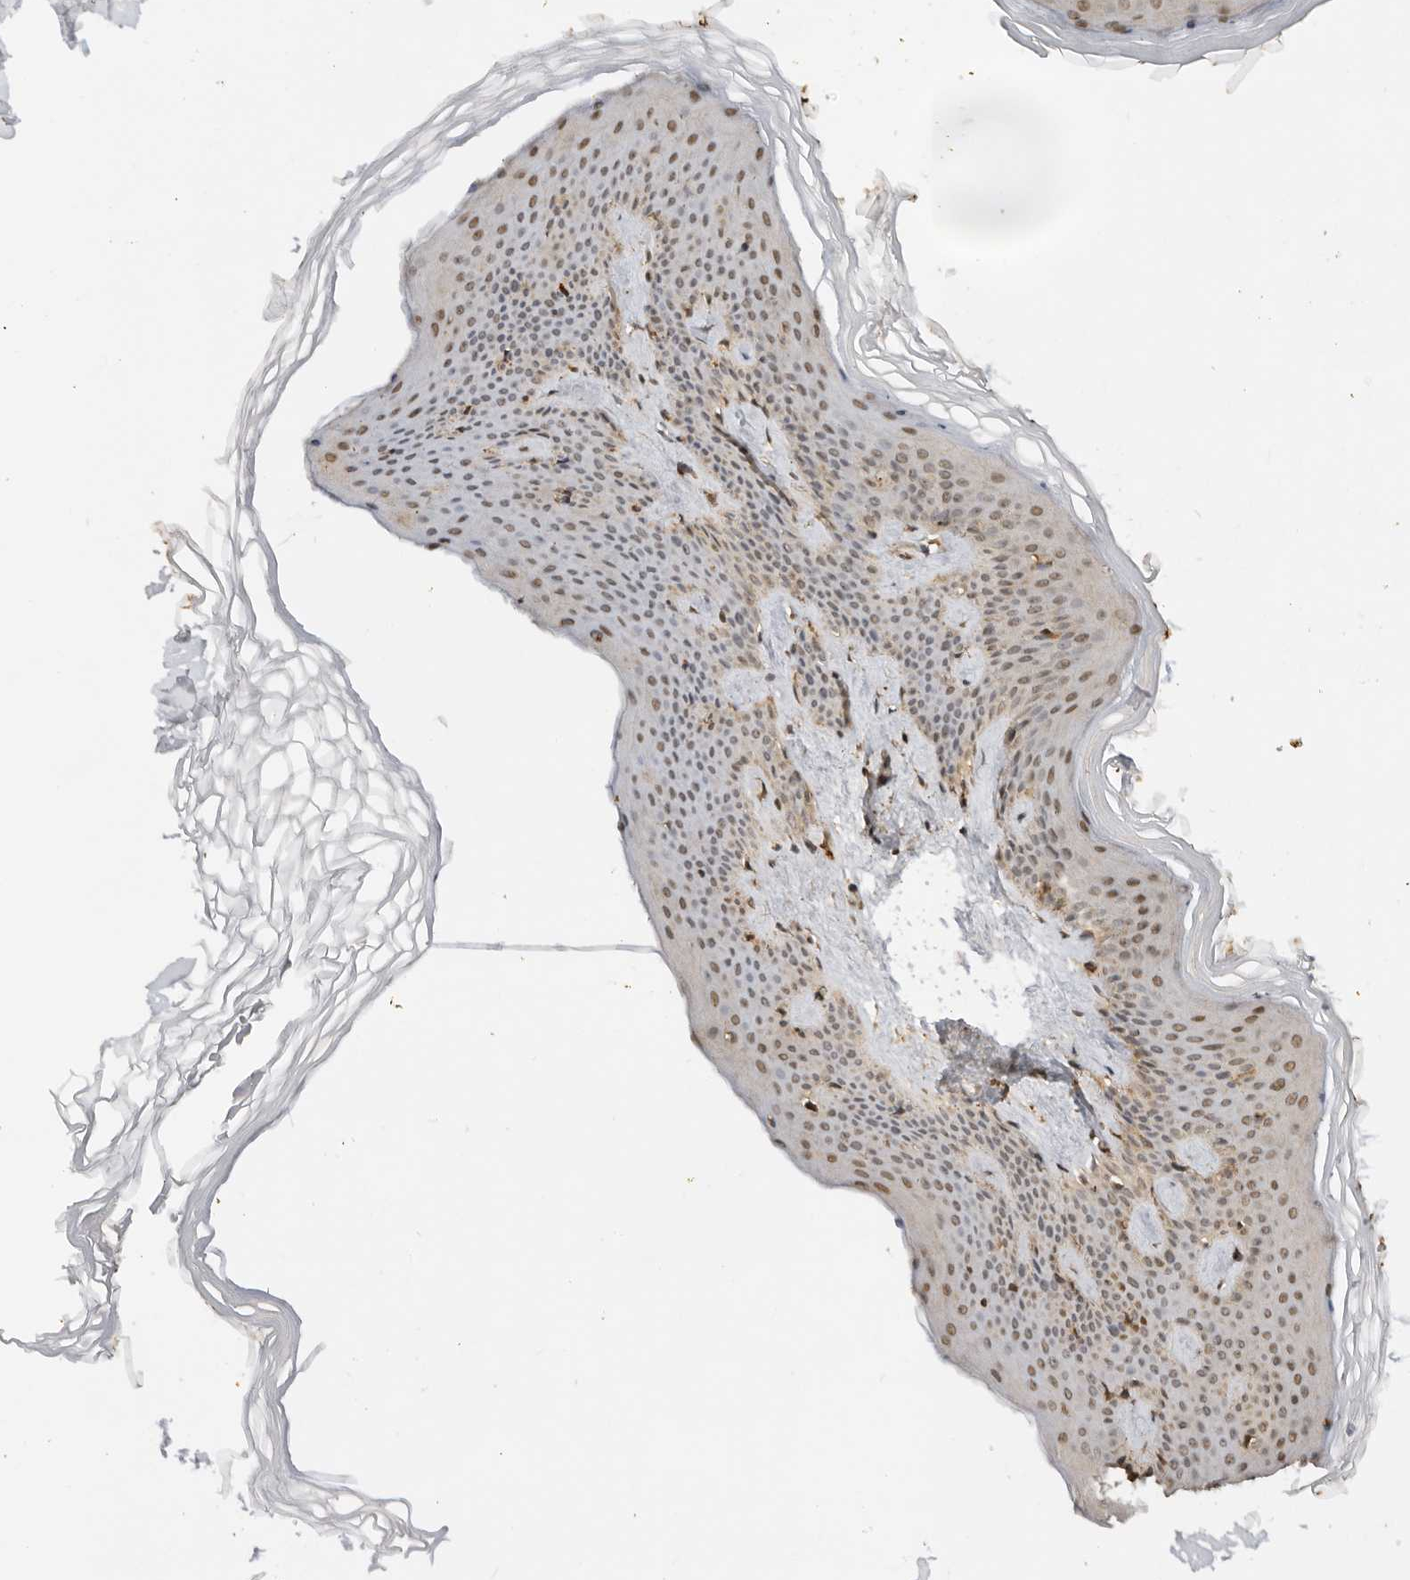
{"staining": {"intensity": "moderate", "quantity": ">75%", "location": "cytoplasmic/membranous,nuclear"}, "tissue": "skin", "cell_type": "Fibroblasts", "image_type": "normal", "snomed": [{"axis": "morphology", "description": "Normal tissue, NOS"}, {"axis": "topography", "description": "Skin"}], "caption": "Immunohistochemical staining of unremarkable human skin displays moderate cytoplasmic/membranous,nuclear protein positivity in about >75% of fibroblasts.", "gene": "ADPRS", "patient": {"sex": "female", "age": 27}}